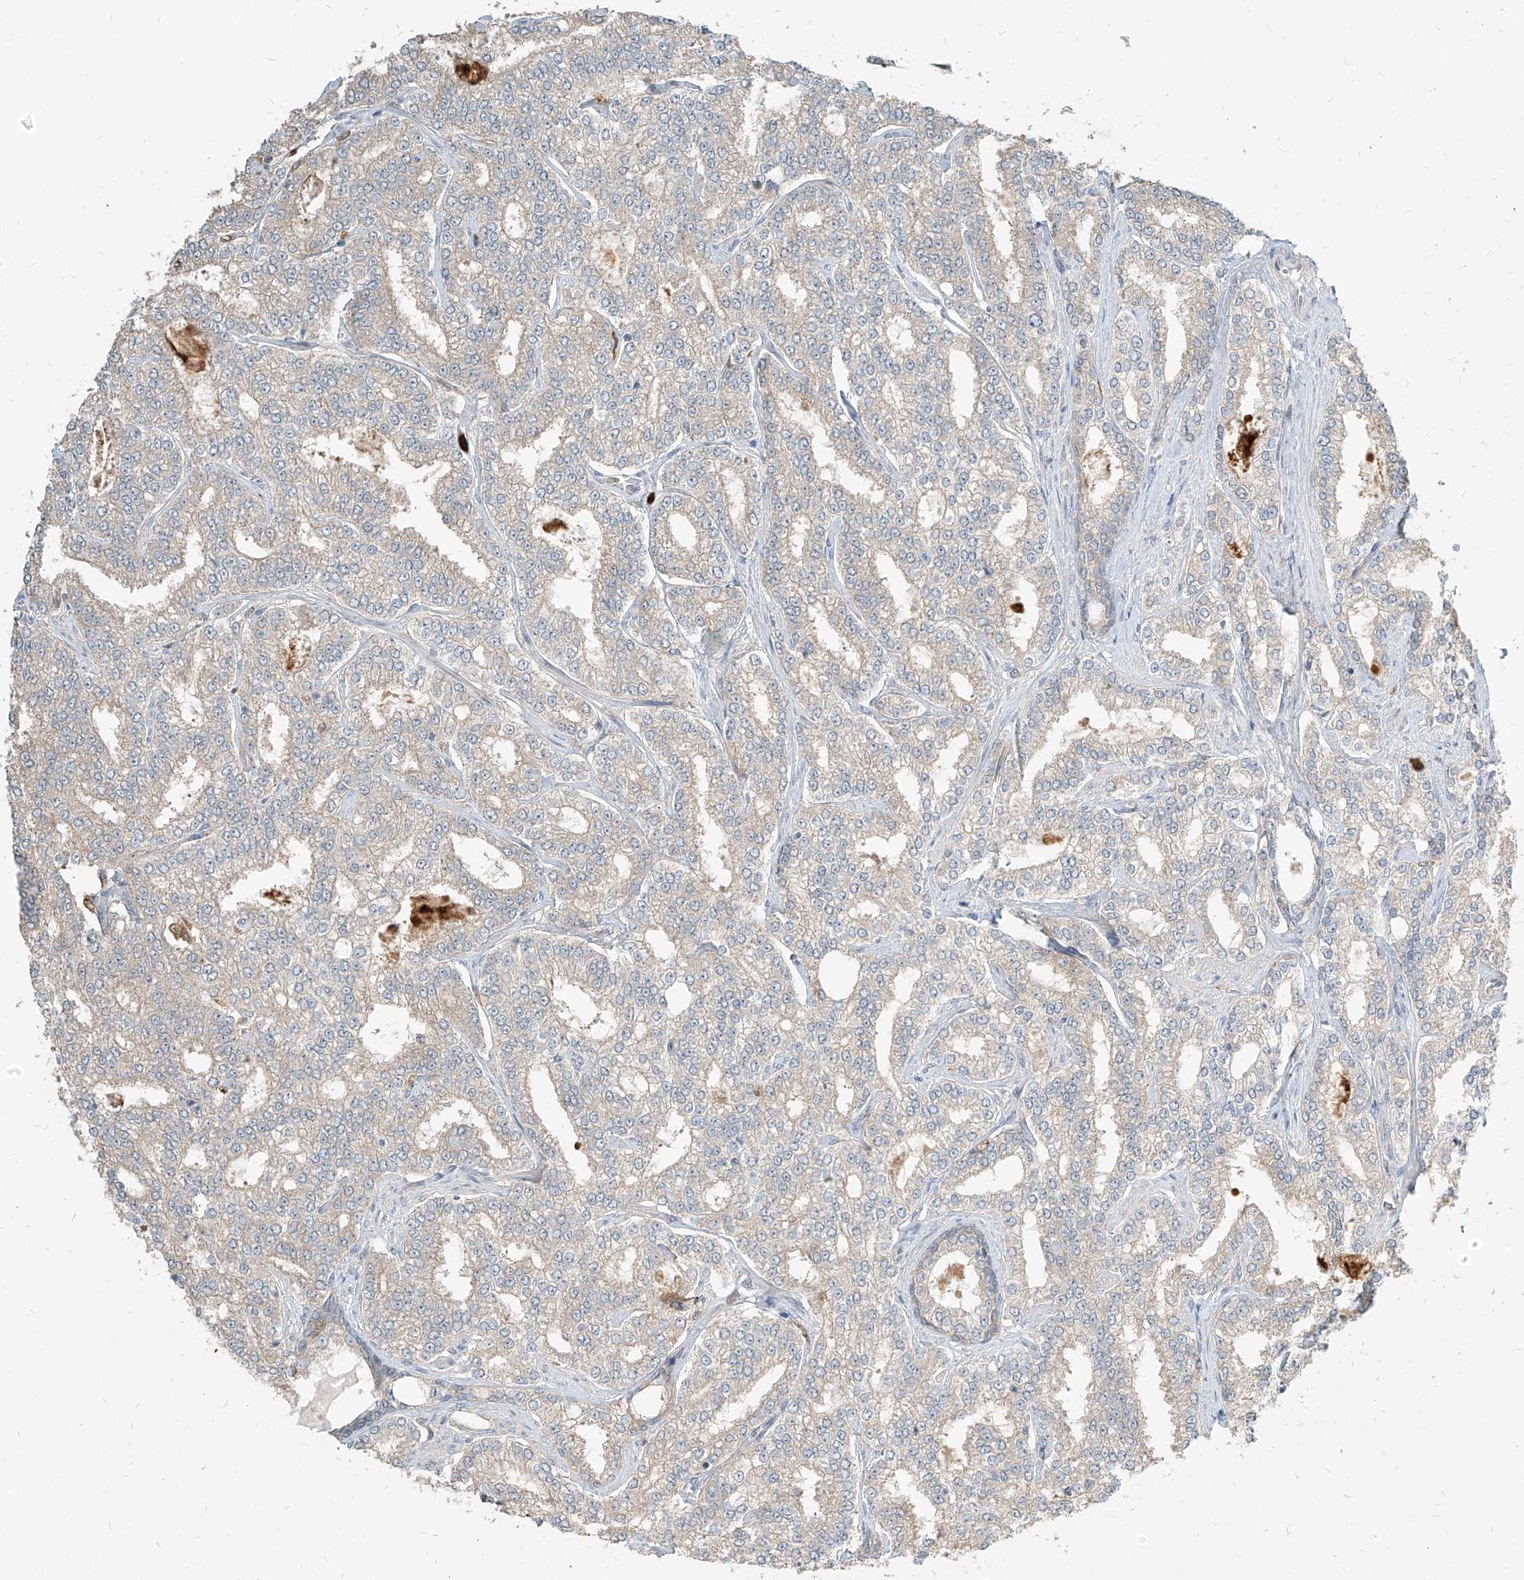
{"staining": {"intensity": "weak", "quantity": "<25%", "location": "cytoplasmic/membranous"}, "tissue": "prostate cancer", "cell_type": "Tumor cells", "image_type": "cancer", "snomed": [{"axis": "morphology", "description": "Normal tissue, NOS"}, {"axis": "morphology", "description": "Adenocarcinoma, High grade"}, {"axis": "topography", "description": "Prostate"}], "caption": "Immunohistochemistry (IHC) histopathology image of neoplastic tissue: prostate high-grade adenocarcinoma stained with DAB (3,3'-diaminobenzidine) shows no significant protein expression in tumor cells.", "gene": "PGD", "patient": {"sex": "male", "age": 83}}